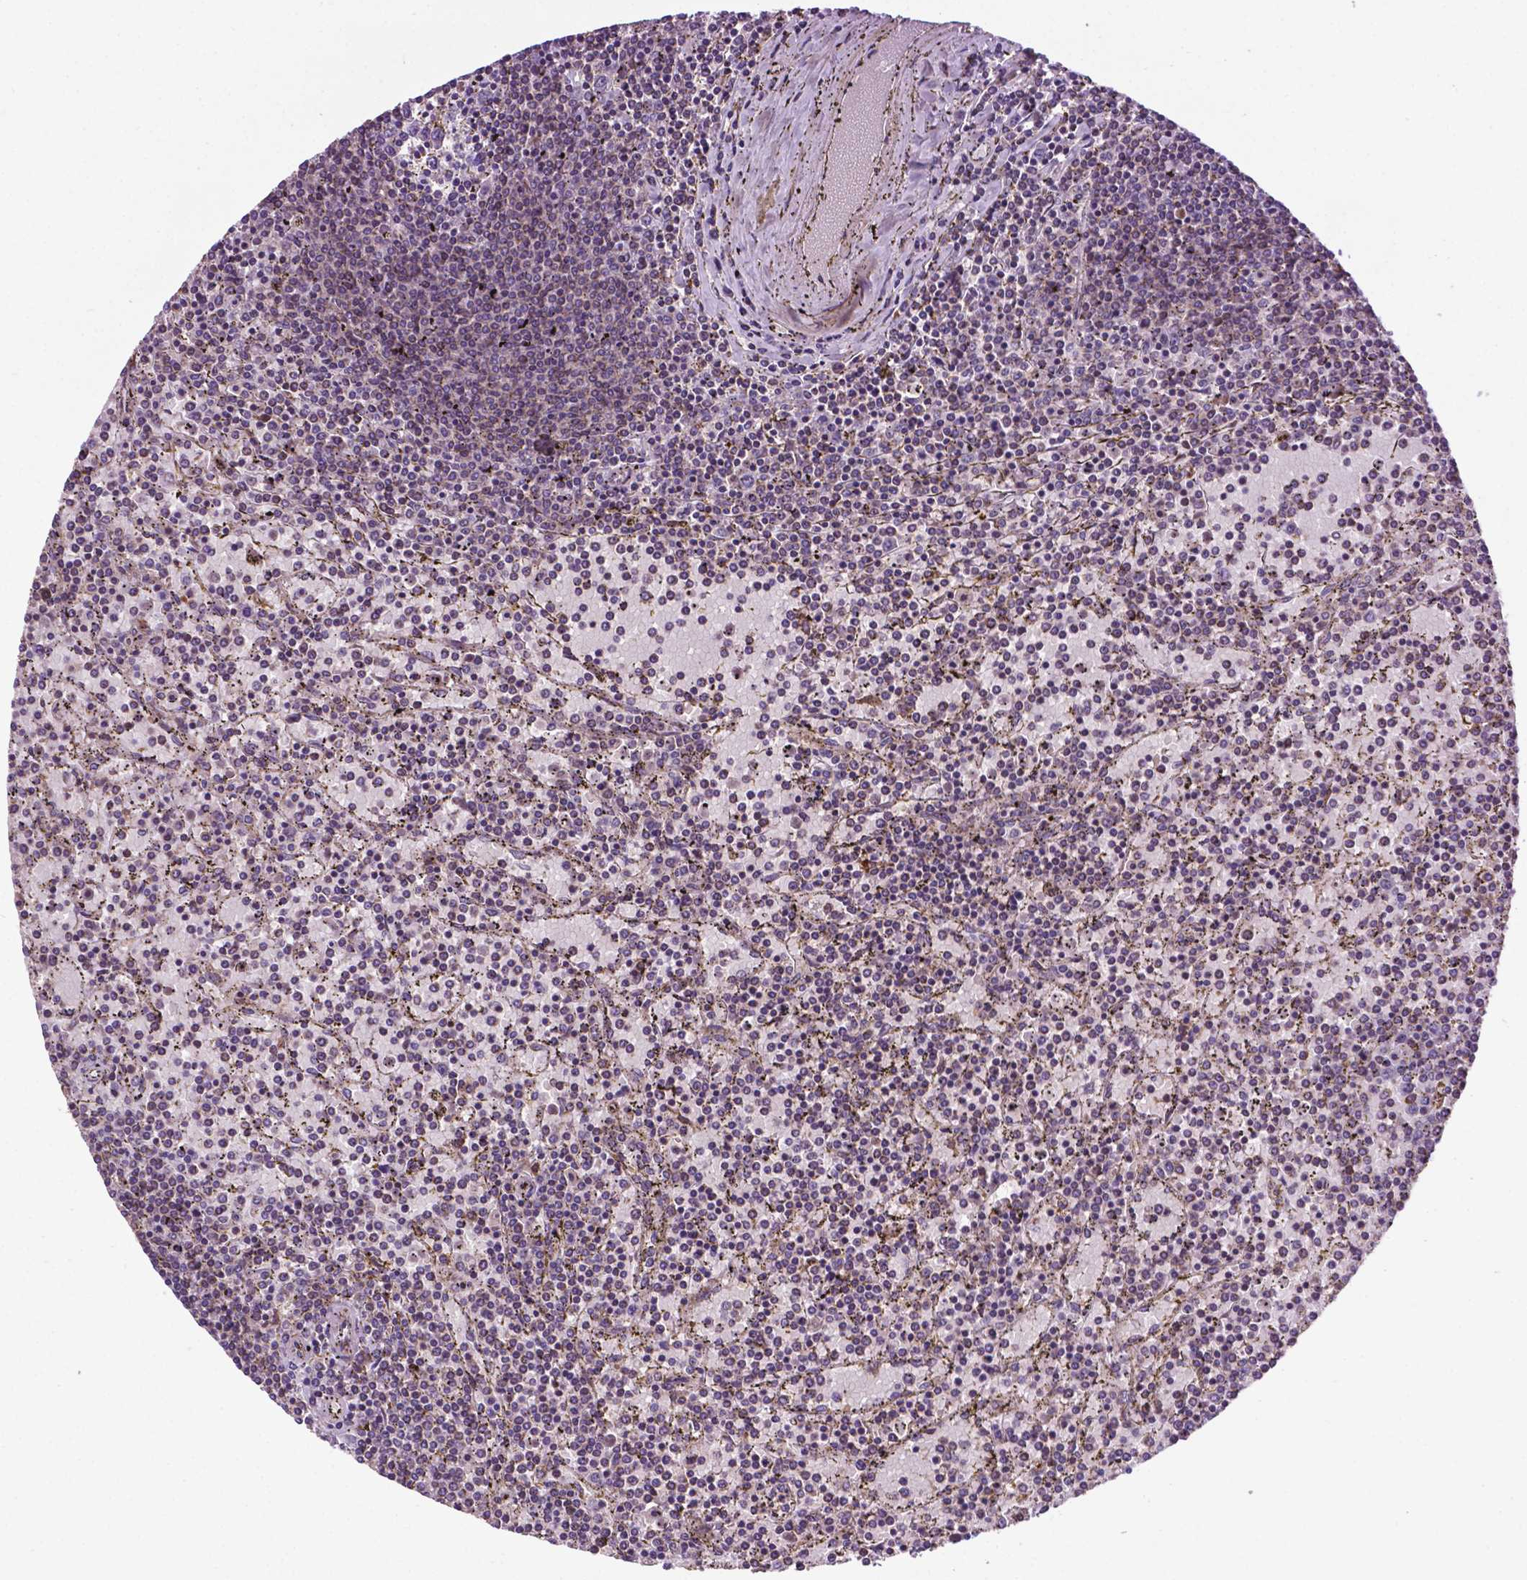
{"staining": {"intensity": "negative", "quantity": "none", "location": "none"}, "tissue": "lymphoma", "cell_type": "Tumor cells", "image_type": "cancer", "snomed": [{"axis": "morphology", "description": "Malignant lymphoma, non-Hodgkin's type, Low grade"}, {"axis": "topography", "description": "Spleen"}], "caption": "This is a micrograph of immunohistochemistry (IHC) staining of lymphoma, which shows no expression in tumor cells. Brightfield microscopy of IHC stained with DAB (brown) and hematoxylin (blue), captured at high magnification.", "gene": "SPNS2", "patient": {"sex": "female", "age": 77}}